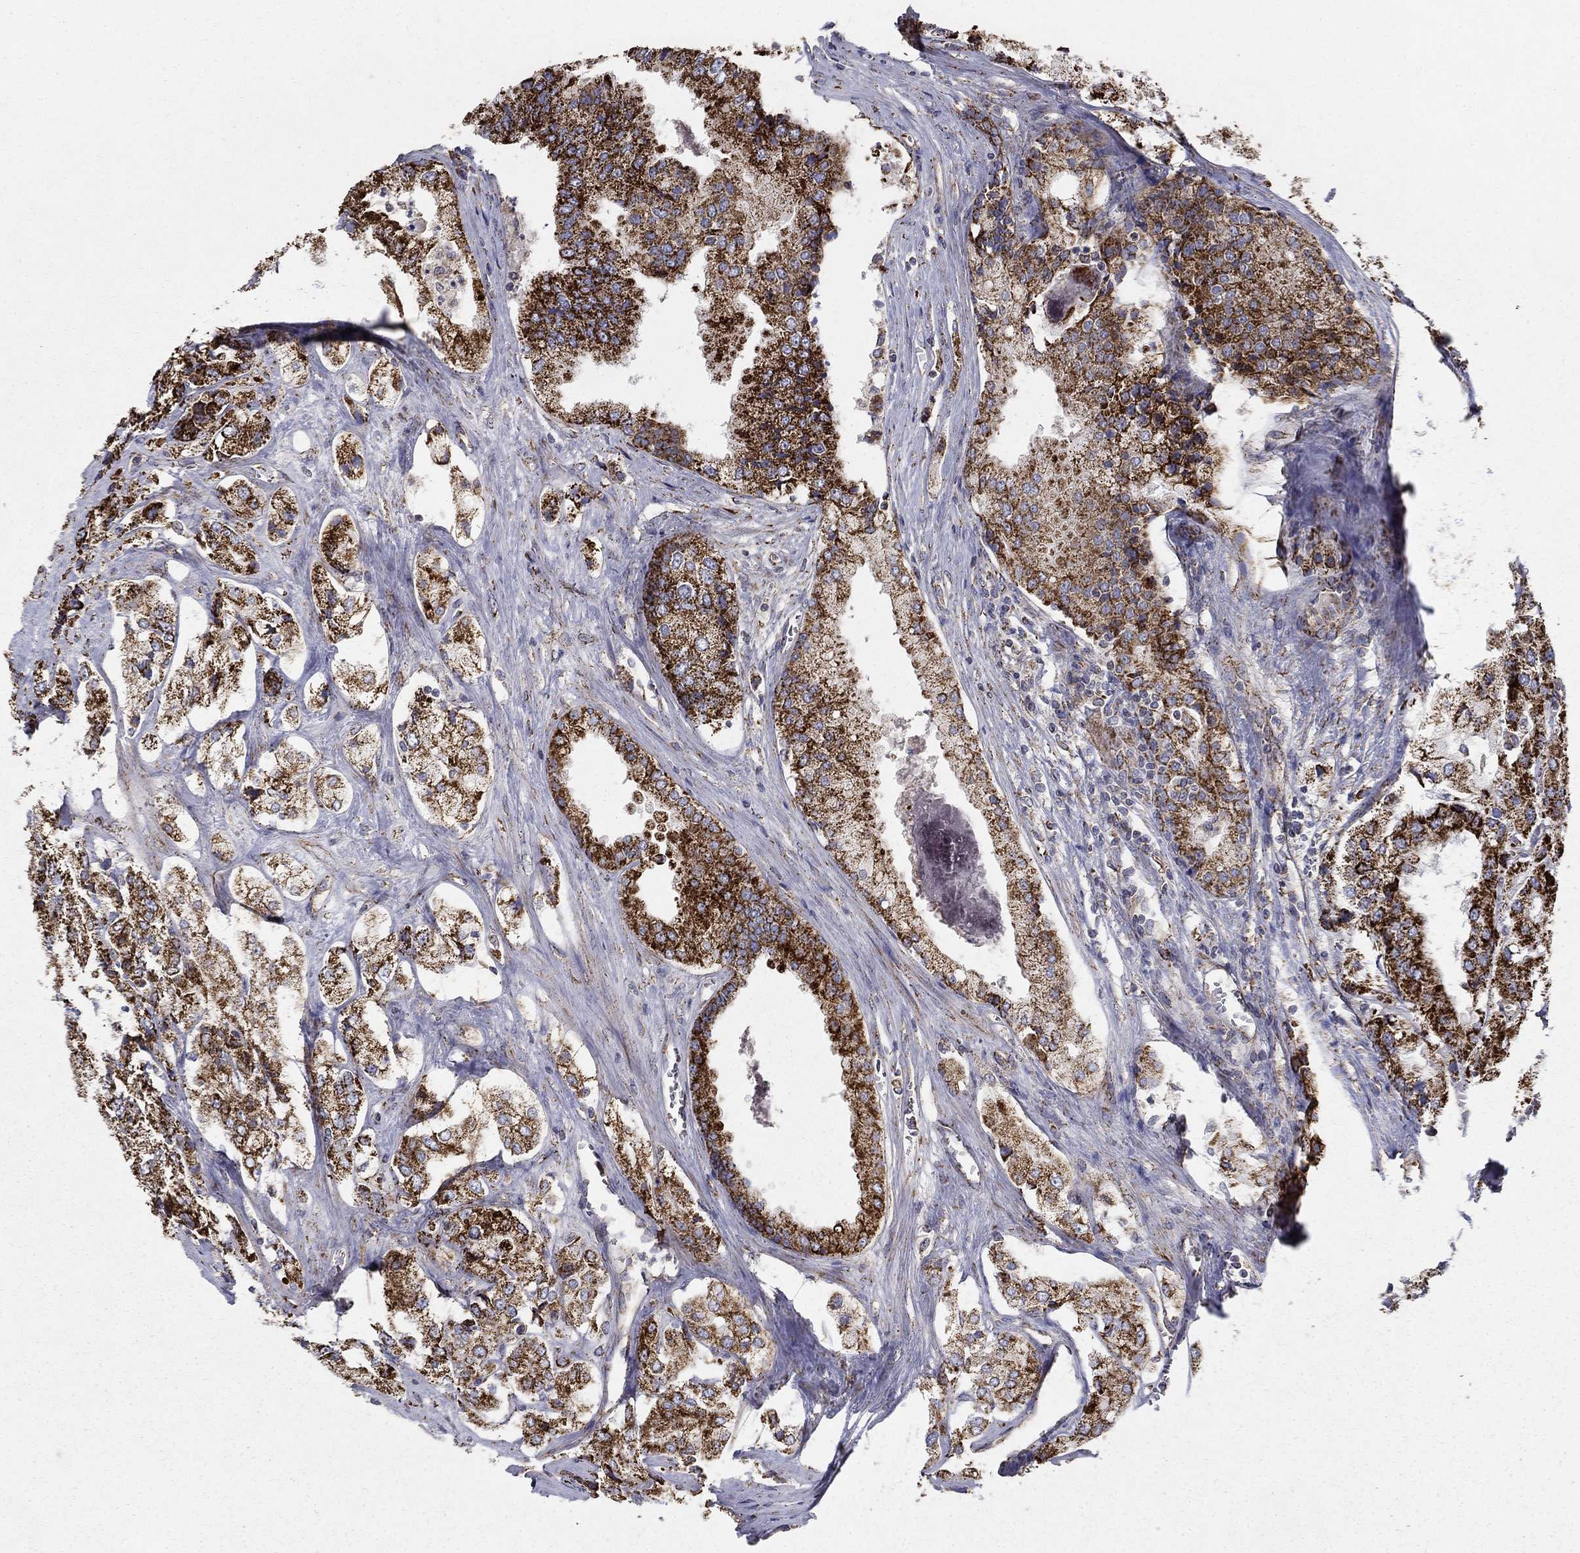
{"staining": {"intensity": "strong", "quantity": ">75%", "location": "cytoplasmic/membranous"}, "tissue": "prostate cancer", "cell_type": "Tumor cells", "image_type": "cancer", "snomed": [{"axis": "morphology", "description": "Adenocarcinoma, NOS"}, {"axis": "topography", "description": "Prostate and seminal vesicle, NOS"}, {"axis": "topography", "description": "Prostate"}], "caption": "Protein staining by immunohistochemistry (IHC) shows strong cytoplasmic/membranous expression in approximately >75% of tumor cells in prostate adenocarcinoma.", "gene": "GCSH", "patient": {"sex": "male", "age": 67}}